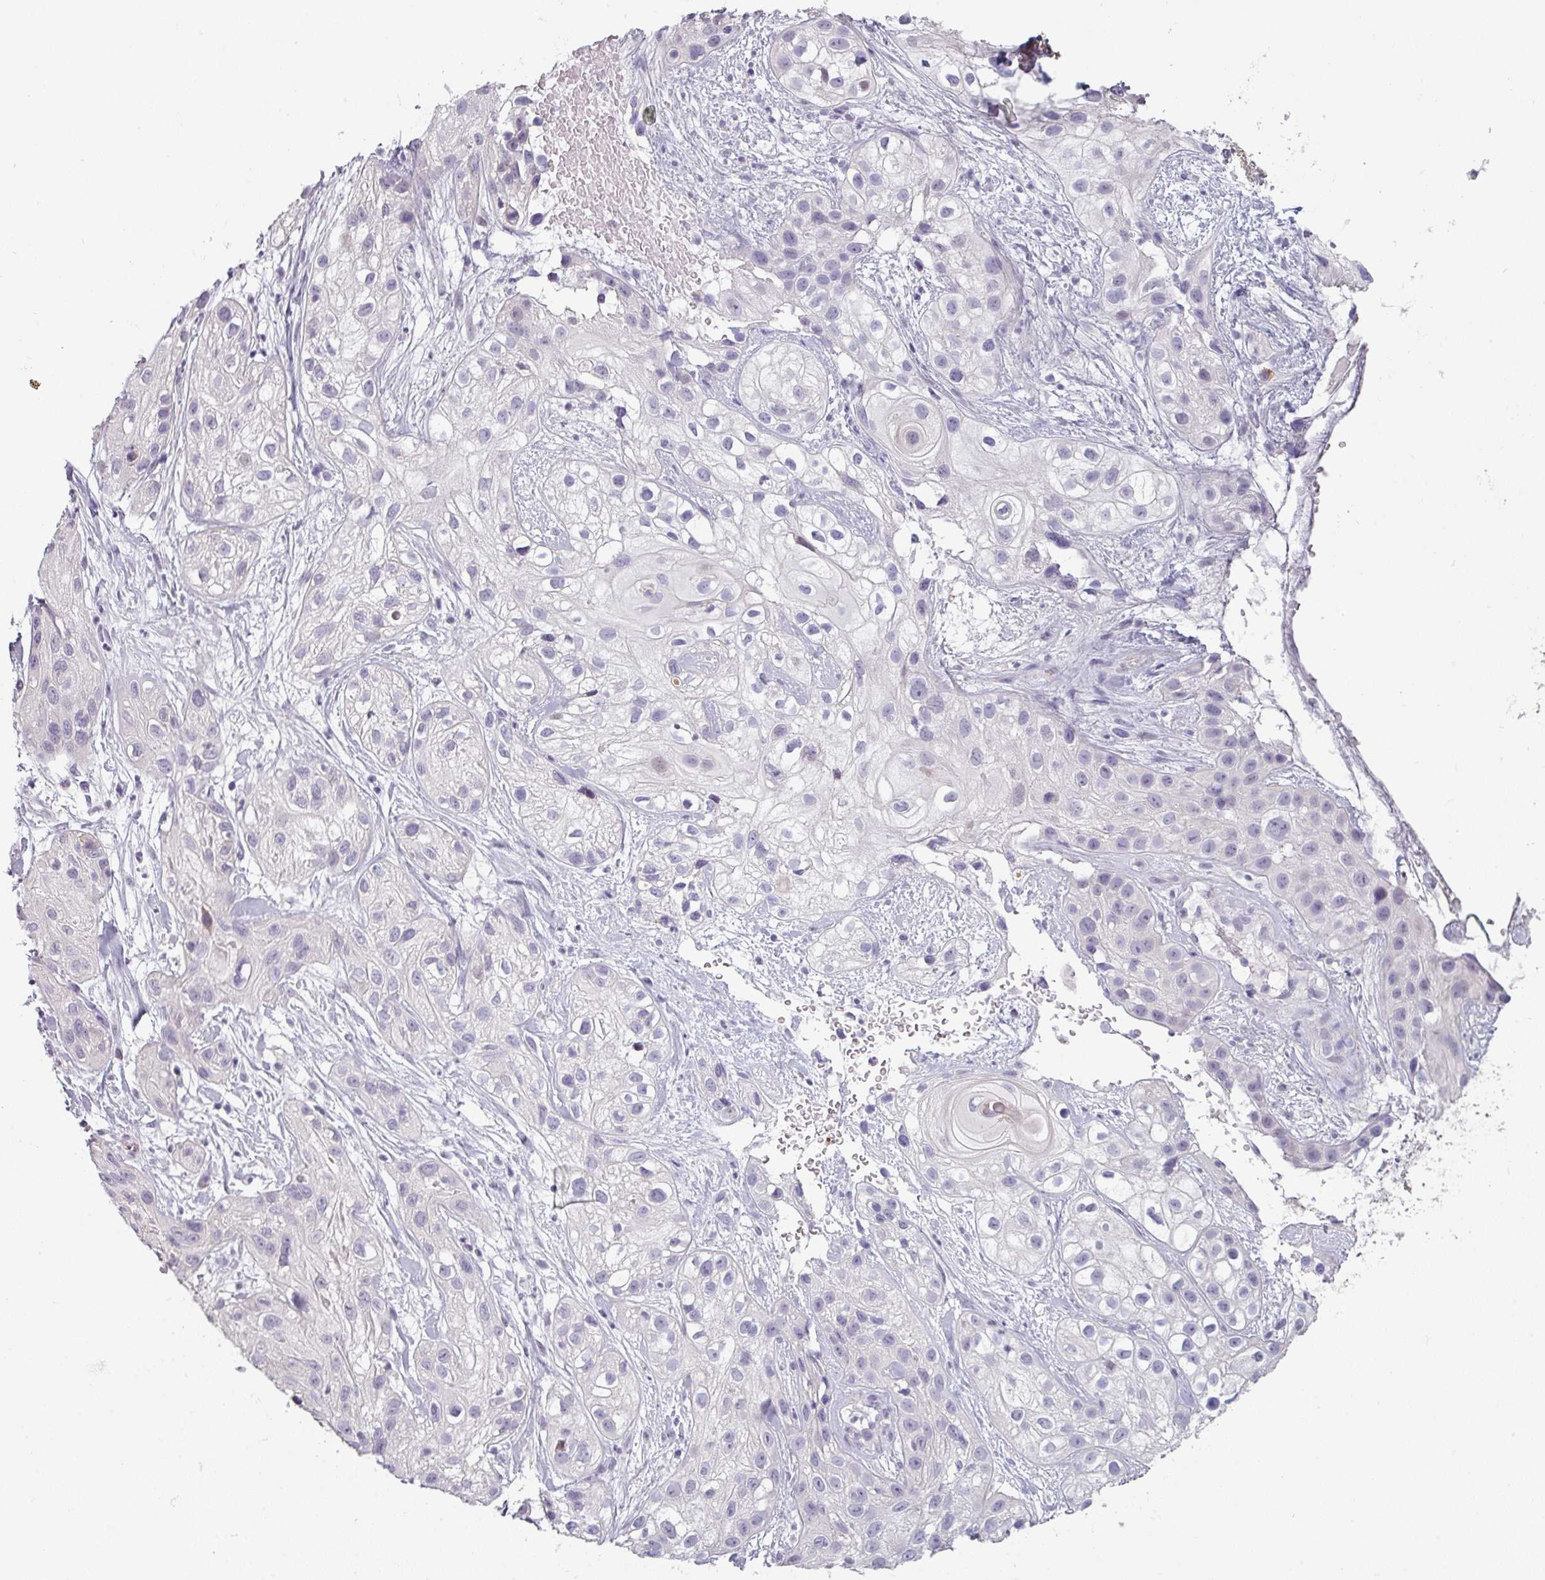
{"staining": {"intensity": "negative", "quantity": "none", "location": "none"}, "tissue": "skin cancer", "cell_type": "Tumor cells", "image_type": "cancer", "snomed": [{"axis": "morphology", "description": "Squamous cell carcinoma, NOS"}, {"axis": "topography", "description": "Skin"}], "caption": "Immunohistochemistry of squamous cell carcinoma (skin) reveals no staining in tumor cells.", "gene": "C2orf16", "patient": {"sex": "male", "age": 82}}